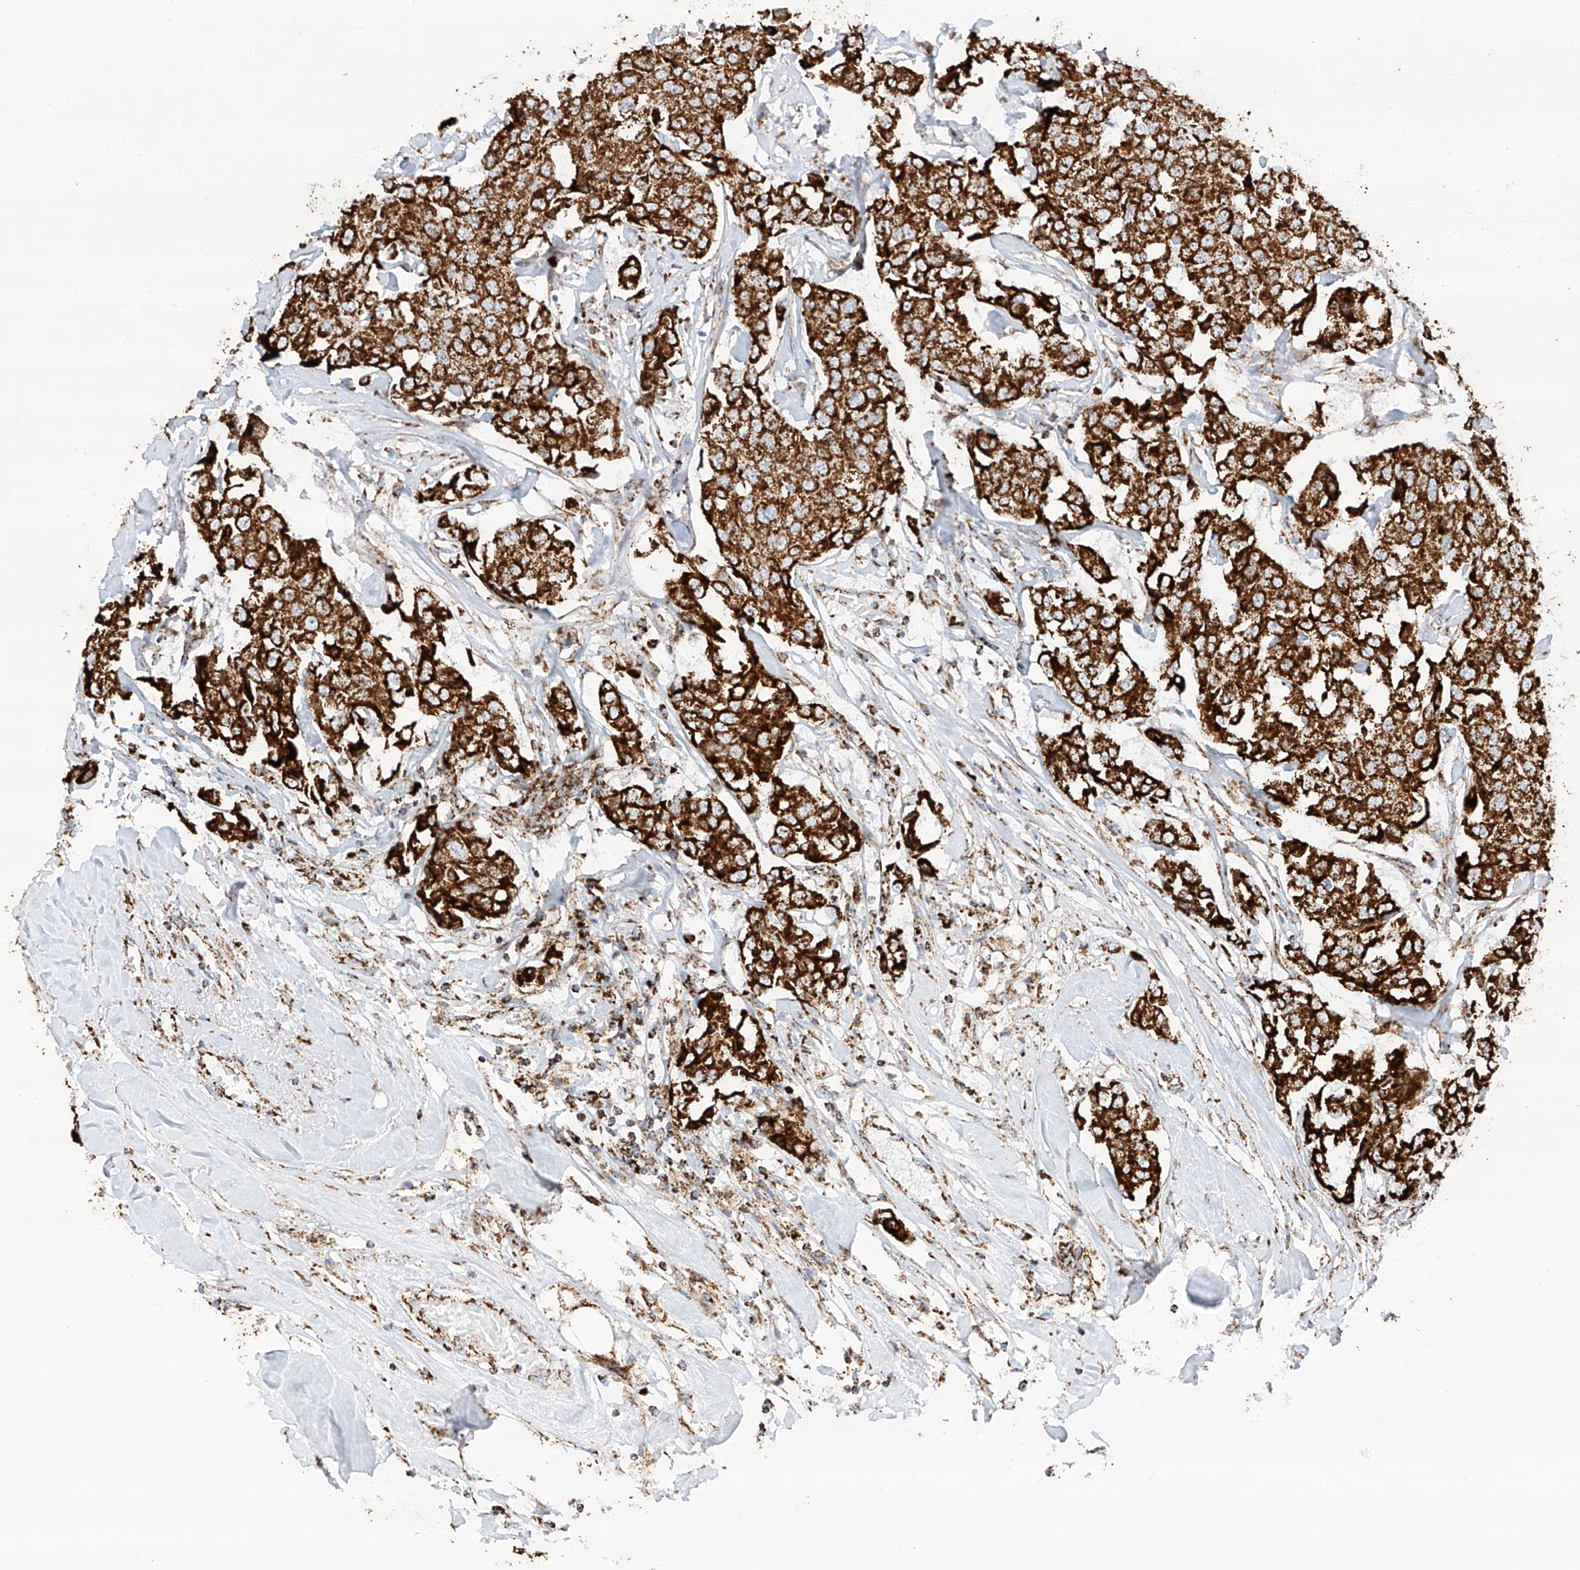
{"staining": {"intensity": "strong", "quantity": ">75%", "location": "cytoplasmic/membranous"}, "tissue": "breast cancer", "cell_type": "Tumor cells", "image_type": "cancer", "snomed": [{"axis": "morphology", "description": "Duct carcinoma"}, {"axis": "topography", "description": "Breast"}], "caption": "Breast invasive ductal carcinoma was stained to show a protein in brown. There is high levels of strong cytoplasmic/membranous staining in about >75% of tumor cells.", "gene": "TTC27", "patient": {"sex": "female", "age": 80}}